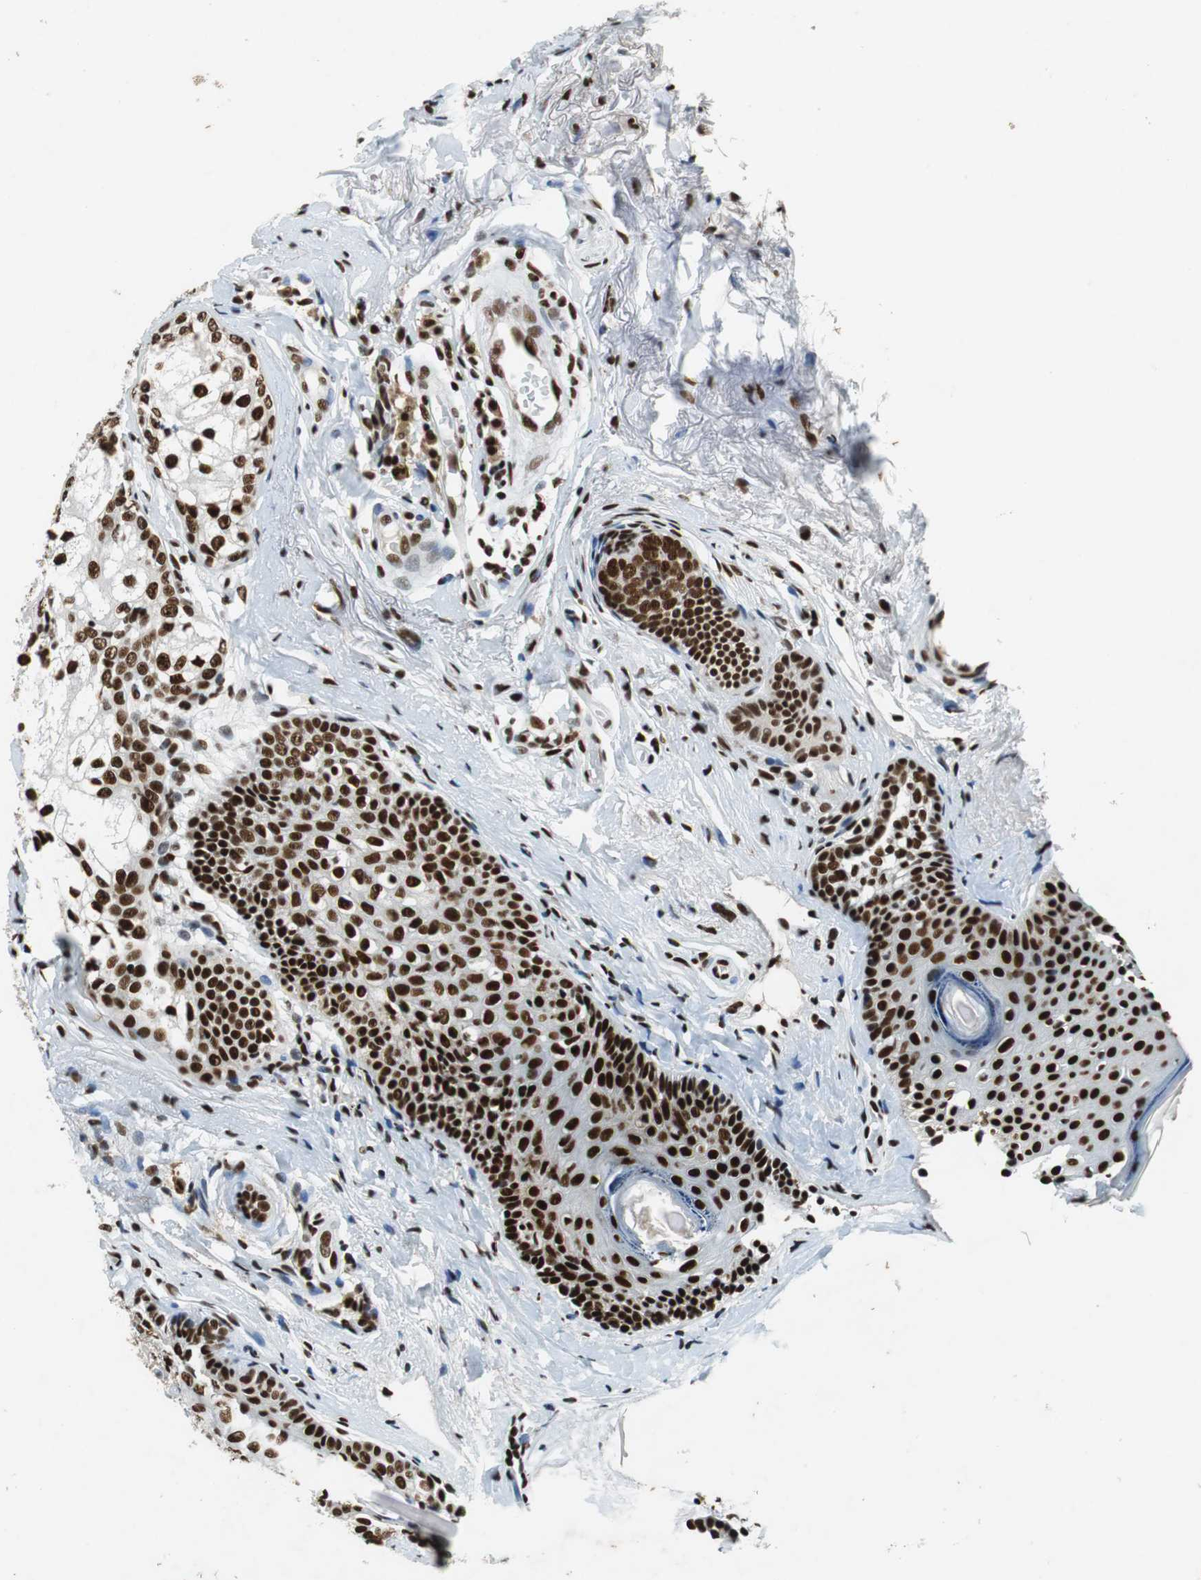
{"staining": {"intensity": "strong", "quantity": ">75%", "location": "nuclear"}, "tissue": "skin cancer", "cell_type": "Tumor cells", "image_type": "cancer", "snomed": [{"axis": "morphology", "description": "Normal tissue, NOS"}, {"axis": "morphology", "description": "Basal cell carcinoma"}, {"axis": "topography", "description": "Skin"}], "caption": "This is an image of immunohistochemistry (IHC) staining of skin cancer (basal cell carcinoma), which shows strong staining in the nuclear of tumor cells.", "gene": "PRKDC", "patient": {"sex": "female", "age": 69}}